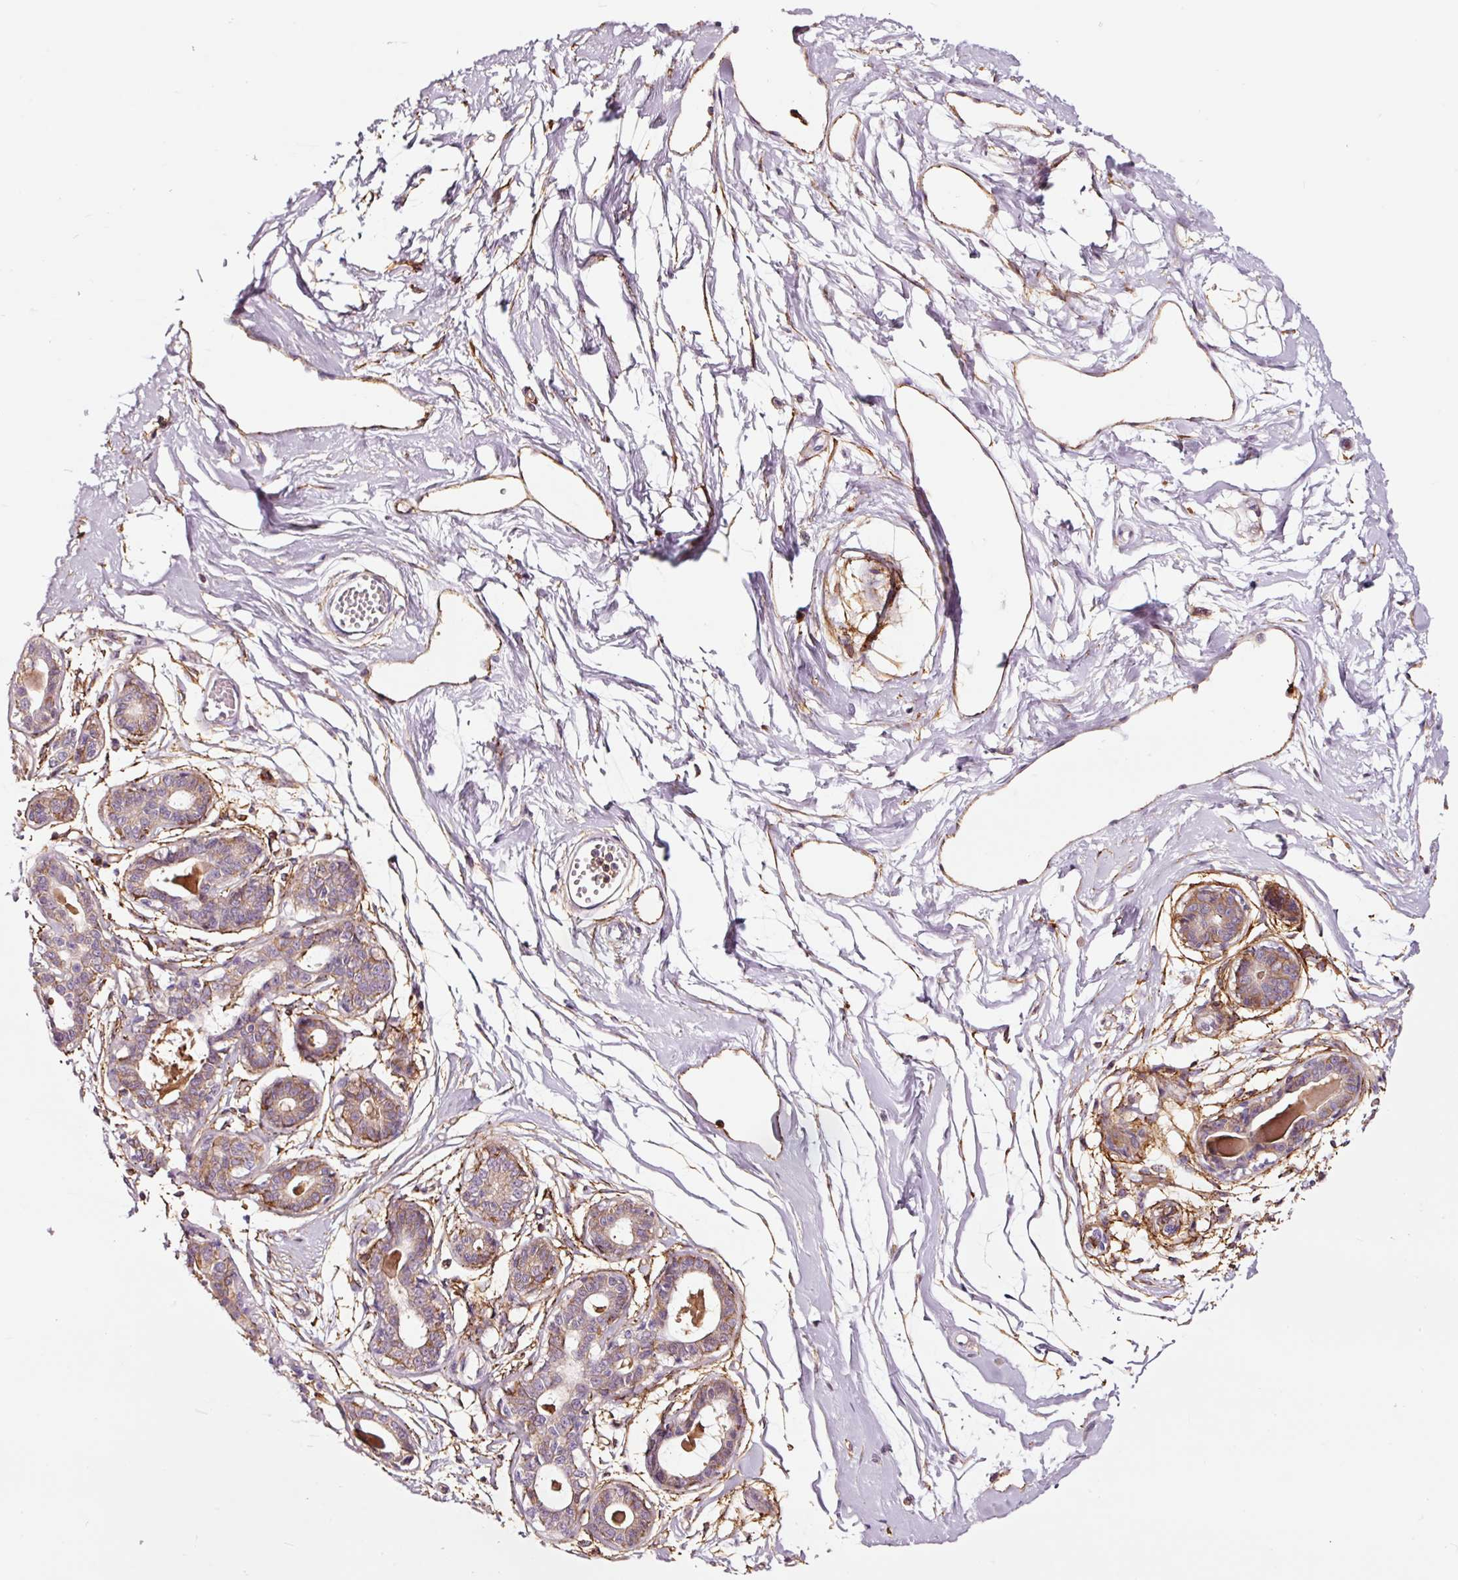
{"staining": {"intensity": "negative", "quantity": "none", "location": "none"}, "tissue": "breast", "cell_type": "Adipocytes", "image_type": "normal", "snomed": [{"axis": "morphology", "description": "Normal tissue, NOS"}, {"axis": "topography", "description": "Breast"}], "caption": "Image shows no protein expression in adipocytes of normal breast. The staining is performed using DAB brown chromogen with nuclei counter-stained in using hematoxylin.", "gene": "ADD3", "patient": {"sex": "female", "age": 45}}